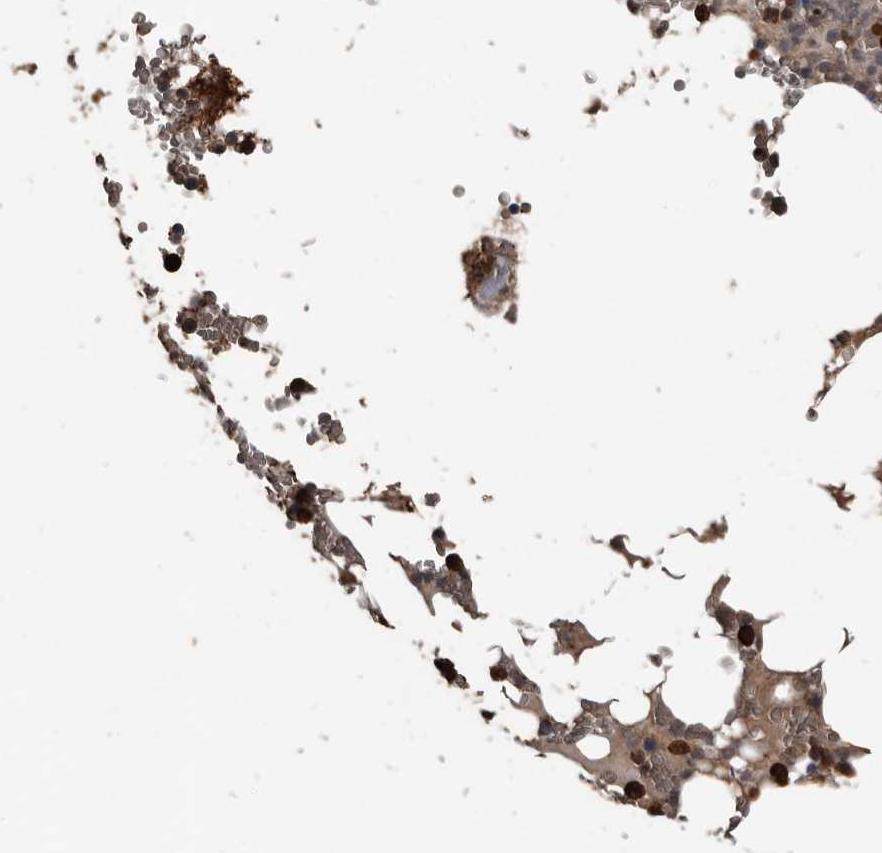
{"staining": {"intensity": "strong", "quantity": "25%-75%", "location": "nuclear"}, "tissue": "bone marrow", "cell_type": "Hematopoietic cells", "image_type": "normal", "snomed": [{"axis": "morphology", "description": "Normal tissue, NOS"}, {"axis": "topography", "description": "Bone marrow"}], "caption": "This image demonstrates IHC staining of unremarkable human bone marrow, with high strong nuclear positivity in approximately 25%-75% of hematopoietic cells.", "gene": "FSBP", "patient": {"sex": "male", "age": 58}}